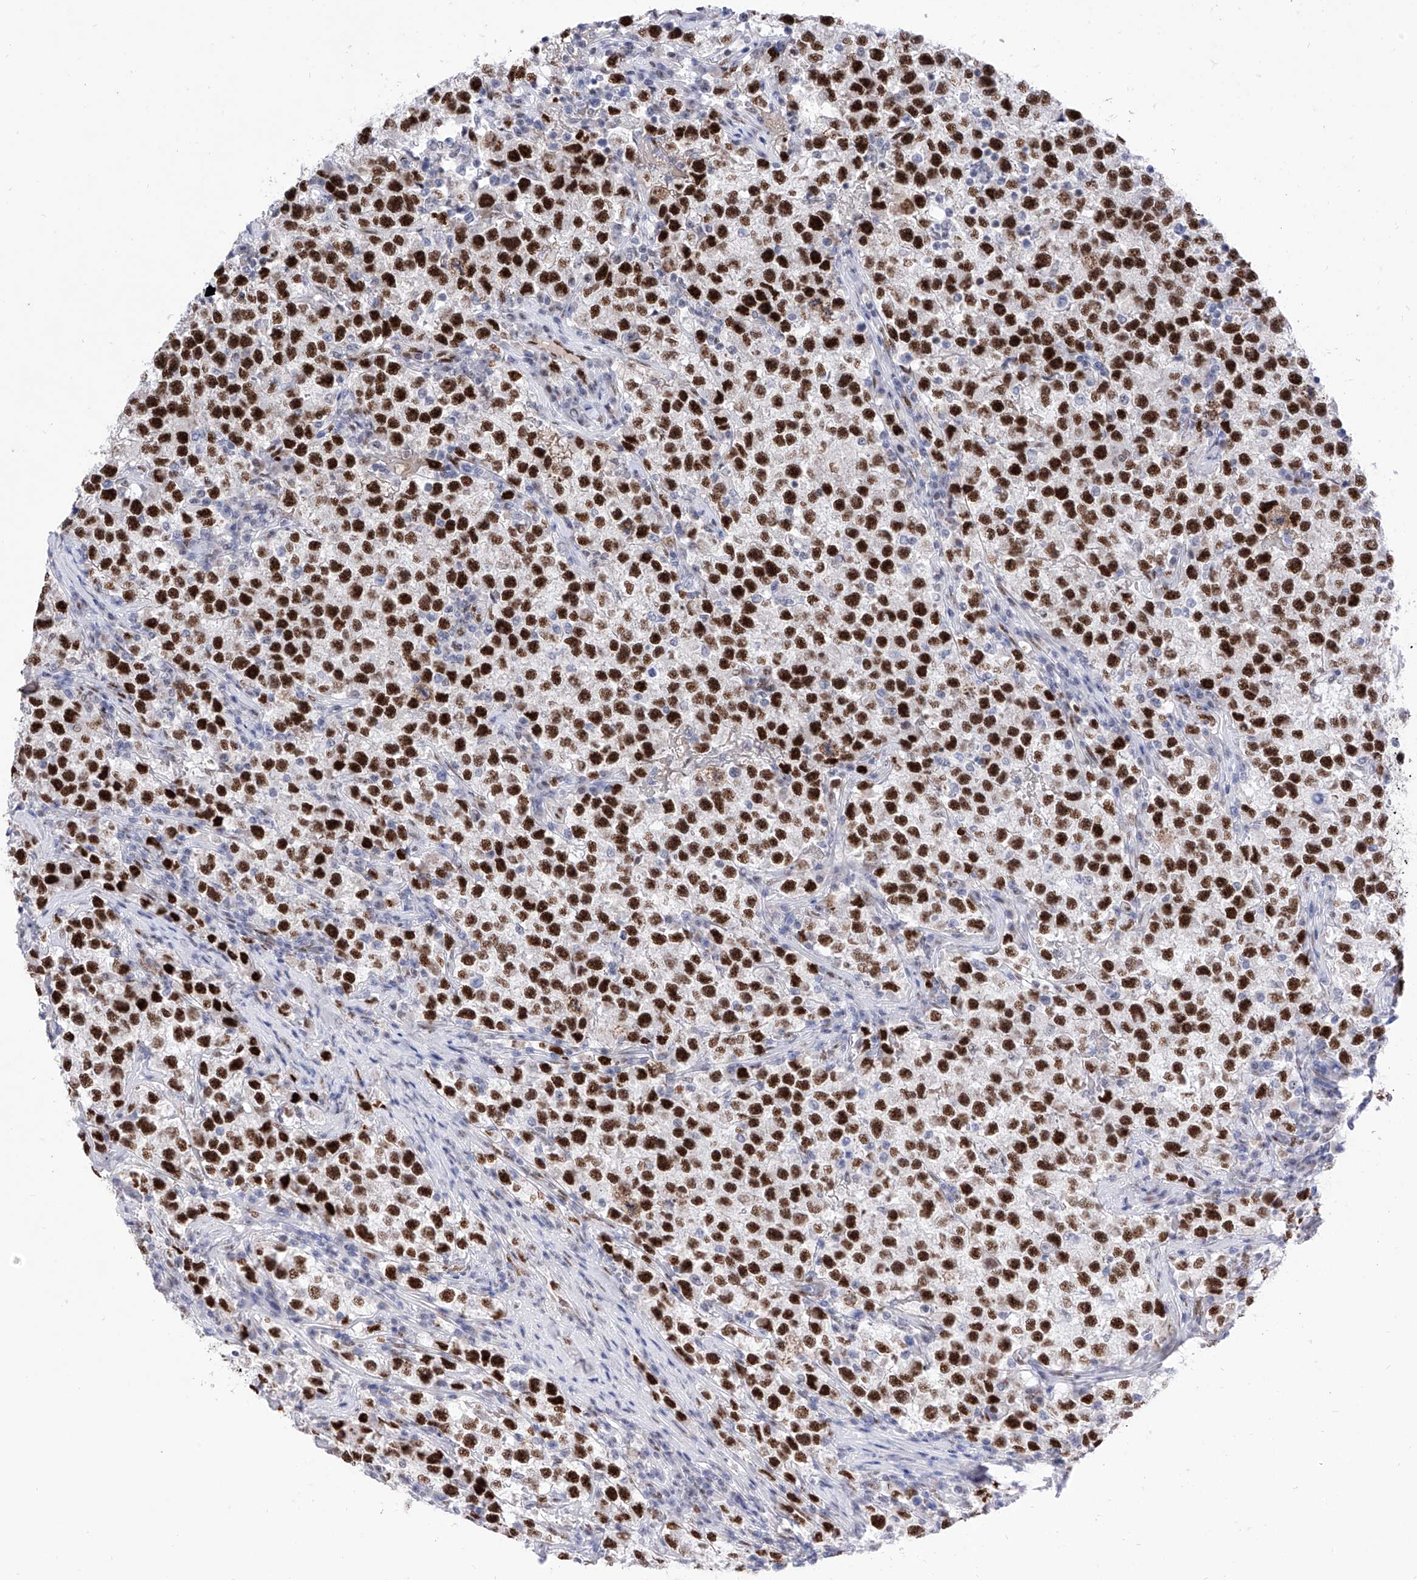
{"staining": {"intensity": "strong", "quantity": ">75%", "location": "nuclear"}, "tissue": "testis cancer", "cell_type": "Tumor cells", "image_type": "cancer", "snomed": [{"axis": "morphology", "description": "Seminoma, NOS"}, {"axis": "topography", "description": "Testis"}], "caption": "Human testis cancer stained with a protein marker displays strong staining in tumor cells.", "gene": "ATN1", "patient": {"sex": "male", "age": 22}}